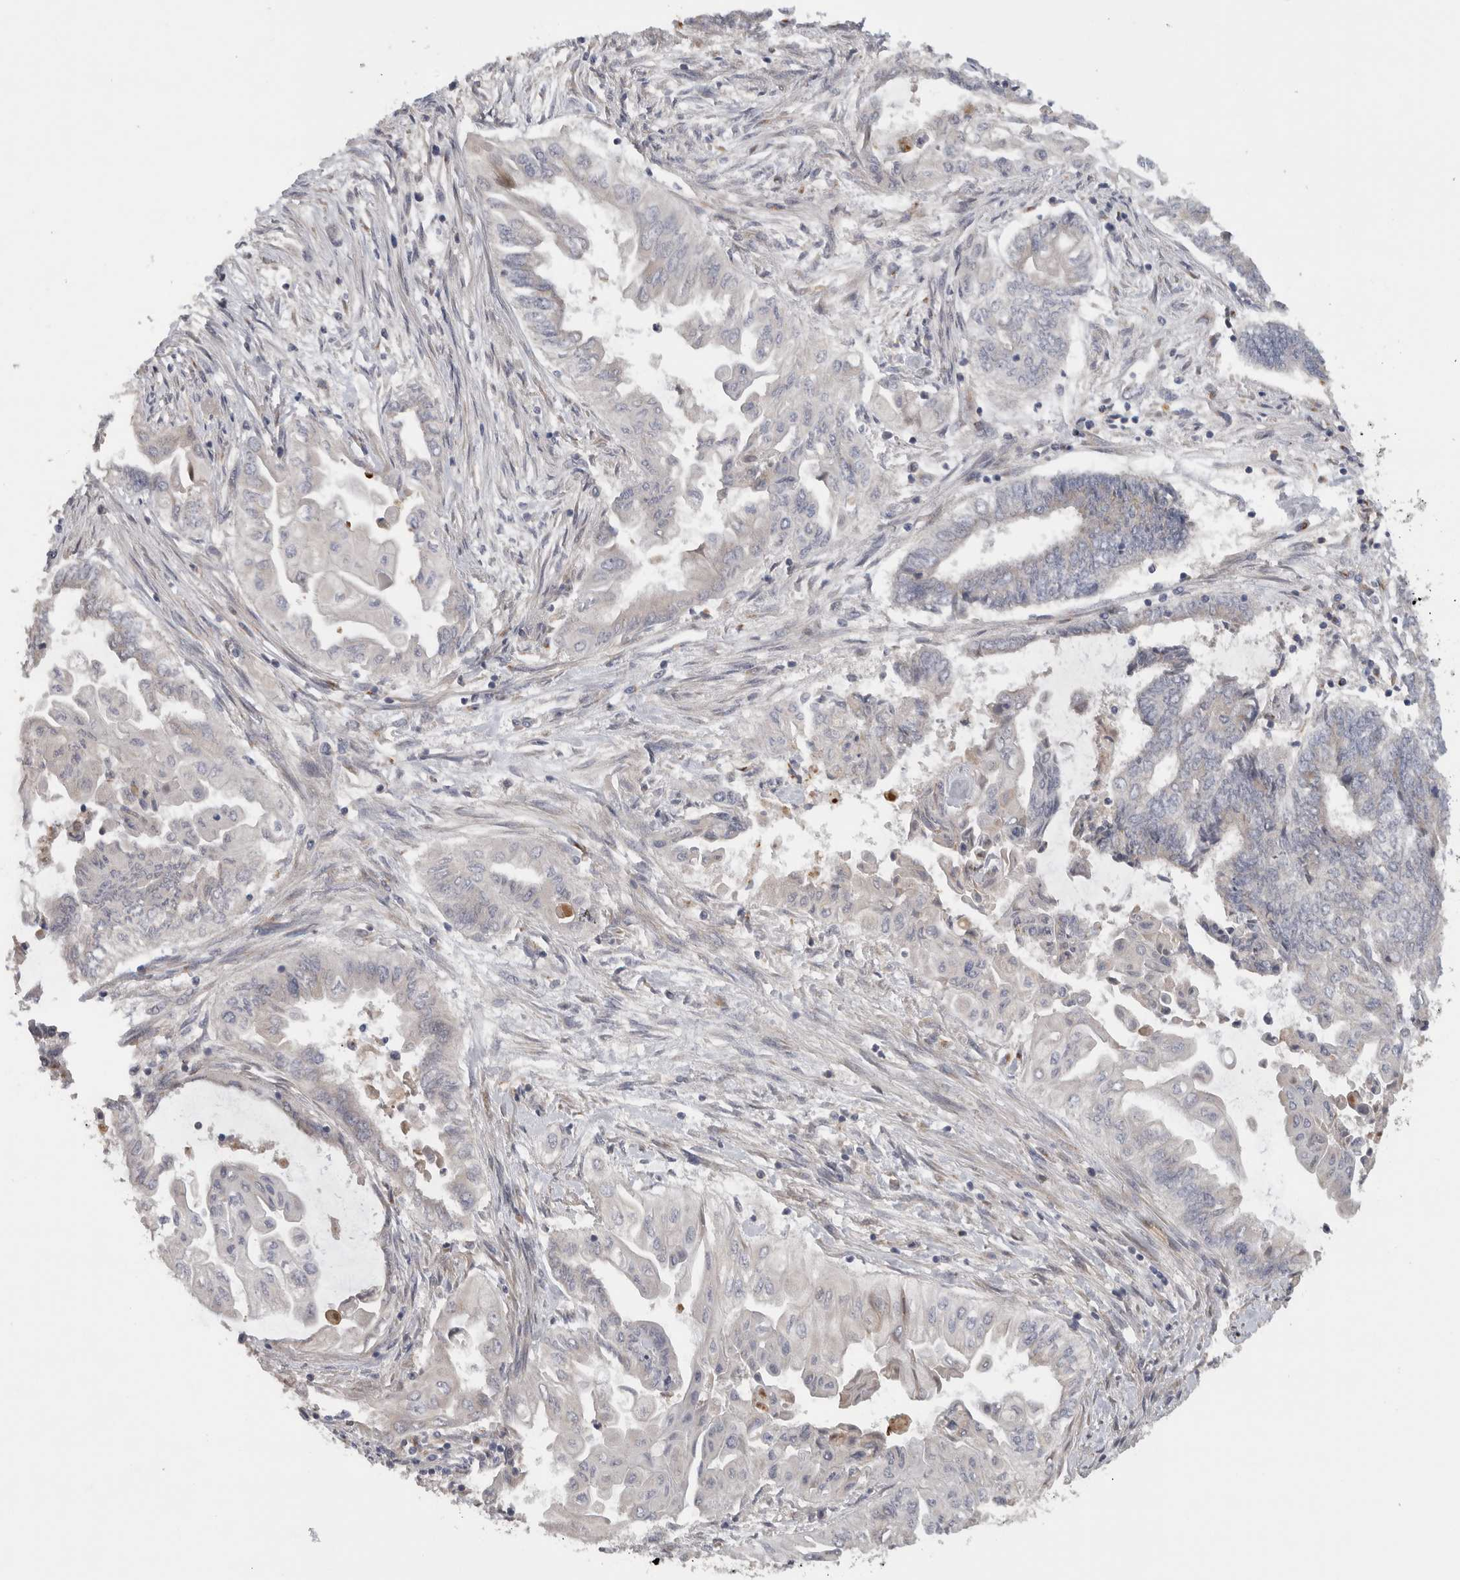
{"staining": {"intensity": "negative", "quantity": "none", "location": "none"}, "tissue": "endometrial cancer", "cell_type": "Tumor cells", "image_type": "cancer", "snomed": [{"axis": "morphology", "description": "Adenocarcinoma, NOS"}, {"axis": "topography", "description": "Uterus"}, {"axis": "topography", "description": "Endometrium"}], "caption": "Immunohistochemical staining of endometrial cancer (adenocarcinoma) demonstrates no significant staining in tumor cells. (DAB IHC with hematoxylin counter stain).", "gene": "MGAT1", "patient": {"sex": "female", "age": 70}}